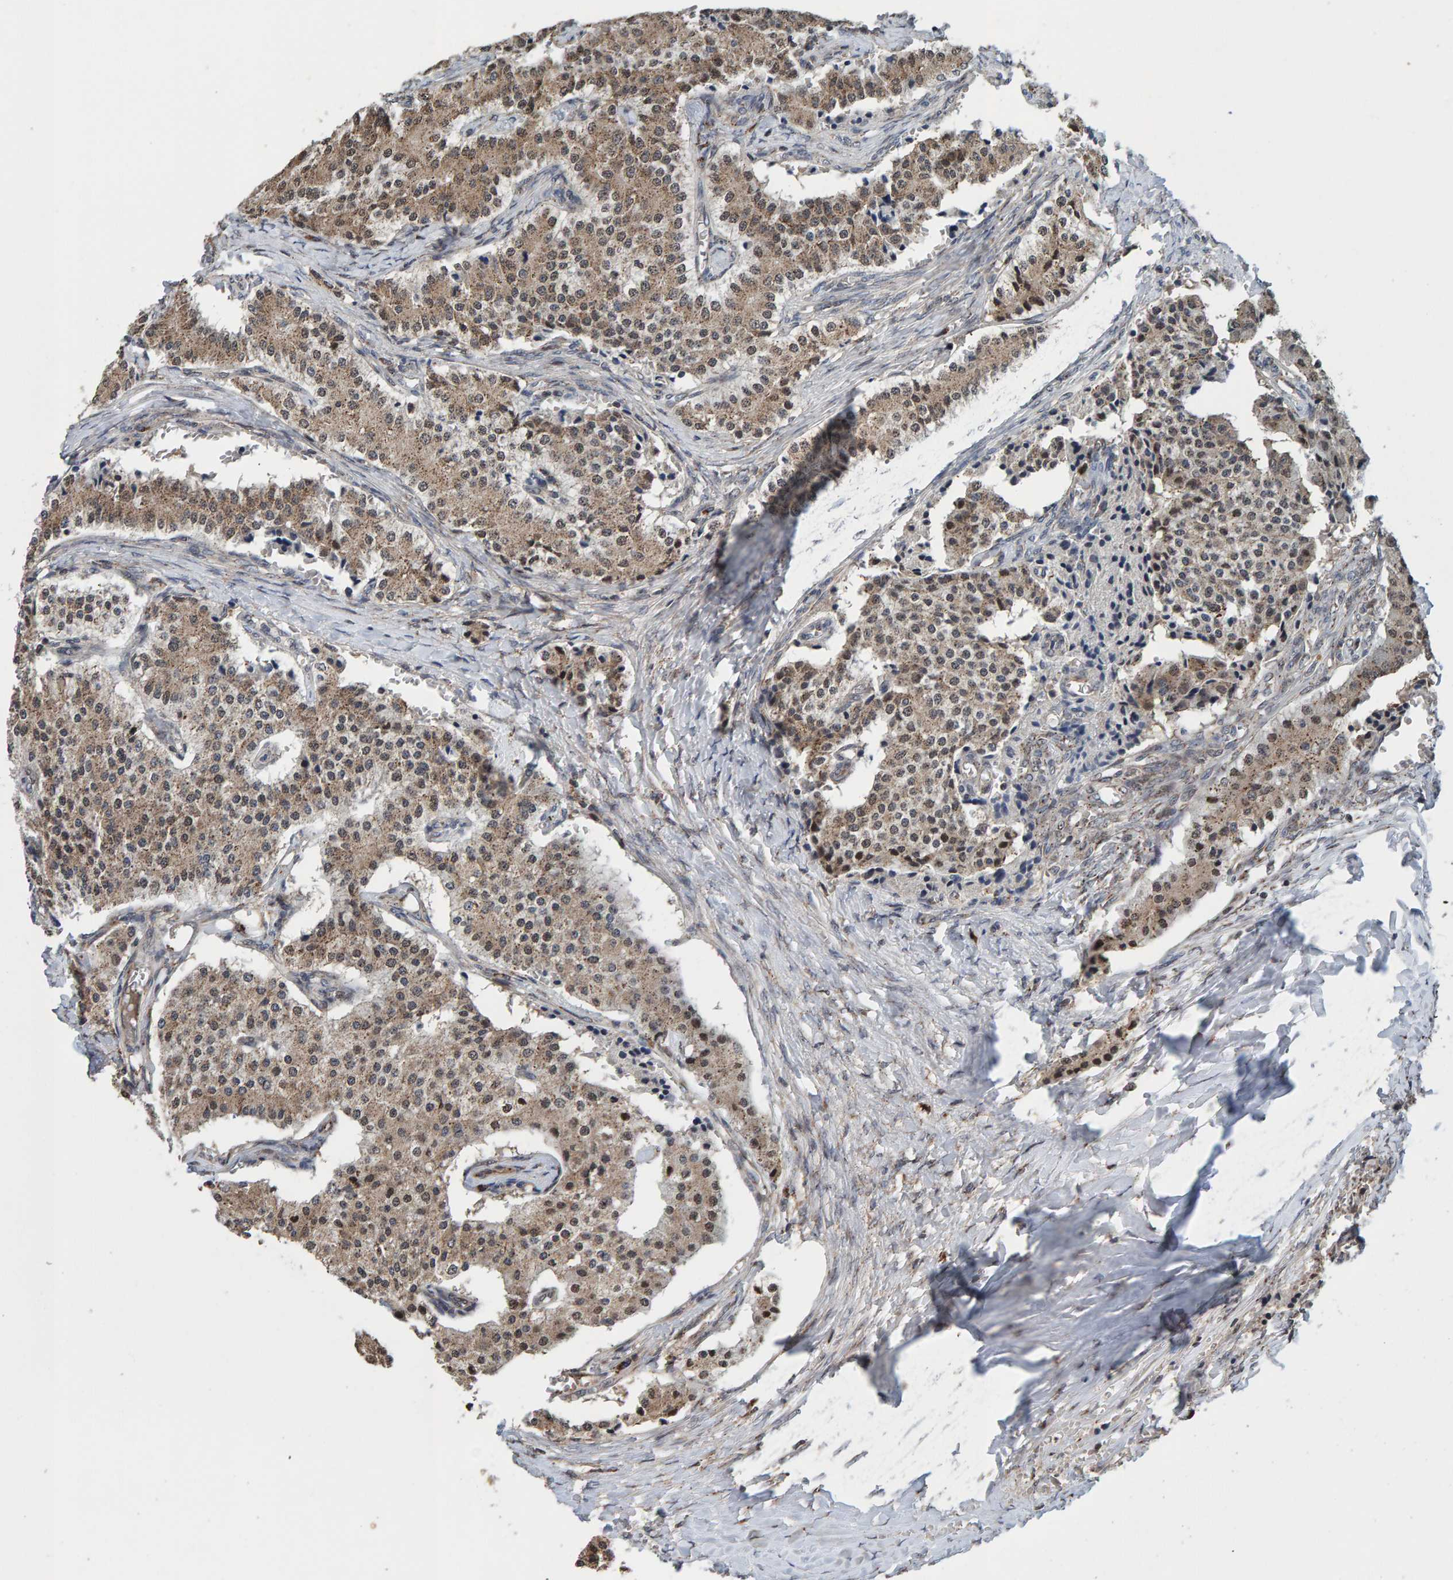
{"staining": {"intensity": "moderate", "quantity": ">75%", "location": "cytoplasmic/membranous,nuclear"}, "tissue": "carcinoid", "cell_type": "Tumor cells", "image_type": "cancer", "snomed": [{"axis": "morphology", "description": "Carcinoid, malignant, NOS"}, {"axis": "topography", "description": "Colon"}], "caption": "Moderate cytoplasmic/membranous and nuclear expression is present in about >75% of tumor cells in carcinoid. The staining is performed using DAB brown chromogen to label protein expression. The nuclei are counter-stained blue using hematoxylin.", "gene": "CCDC25", "patient": {"sex": "female", "age": 52}}